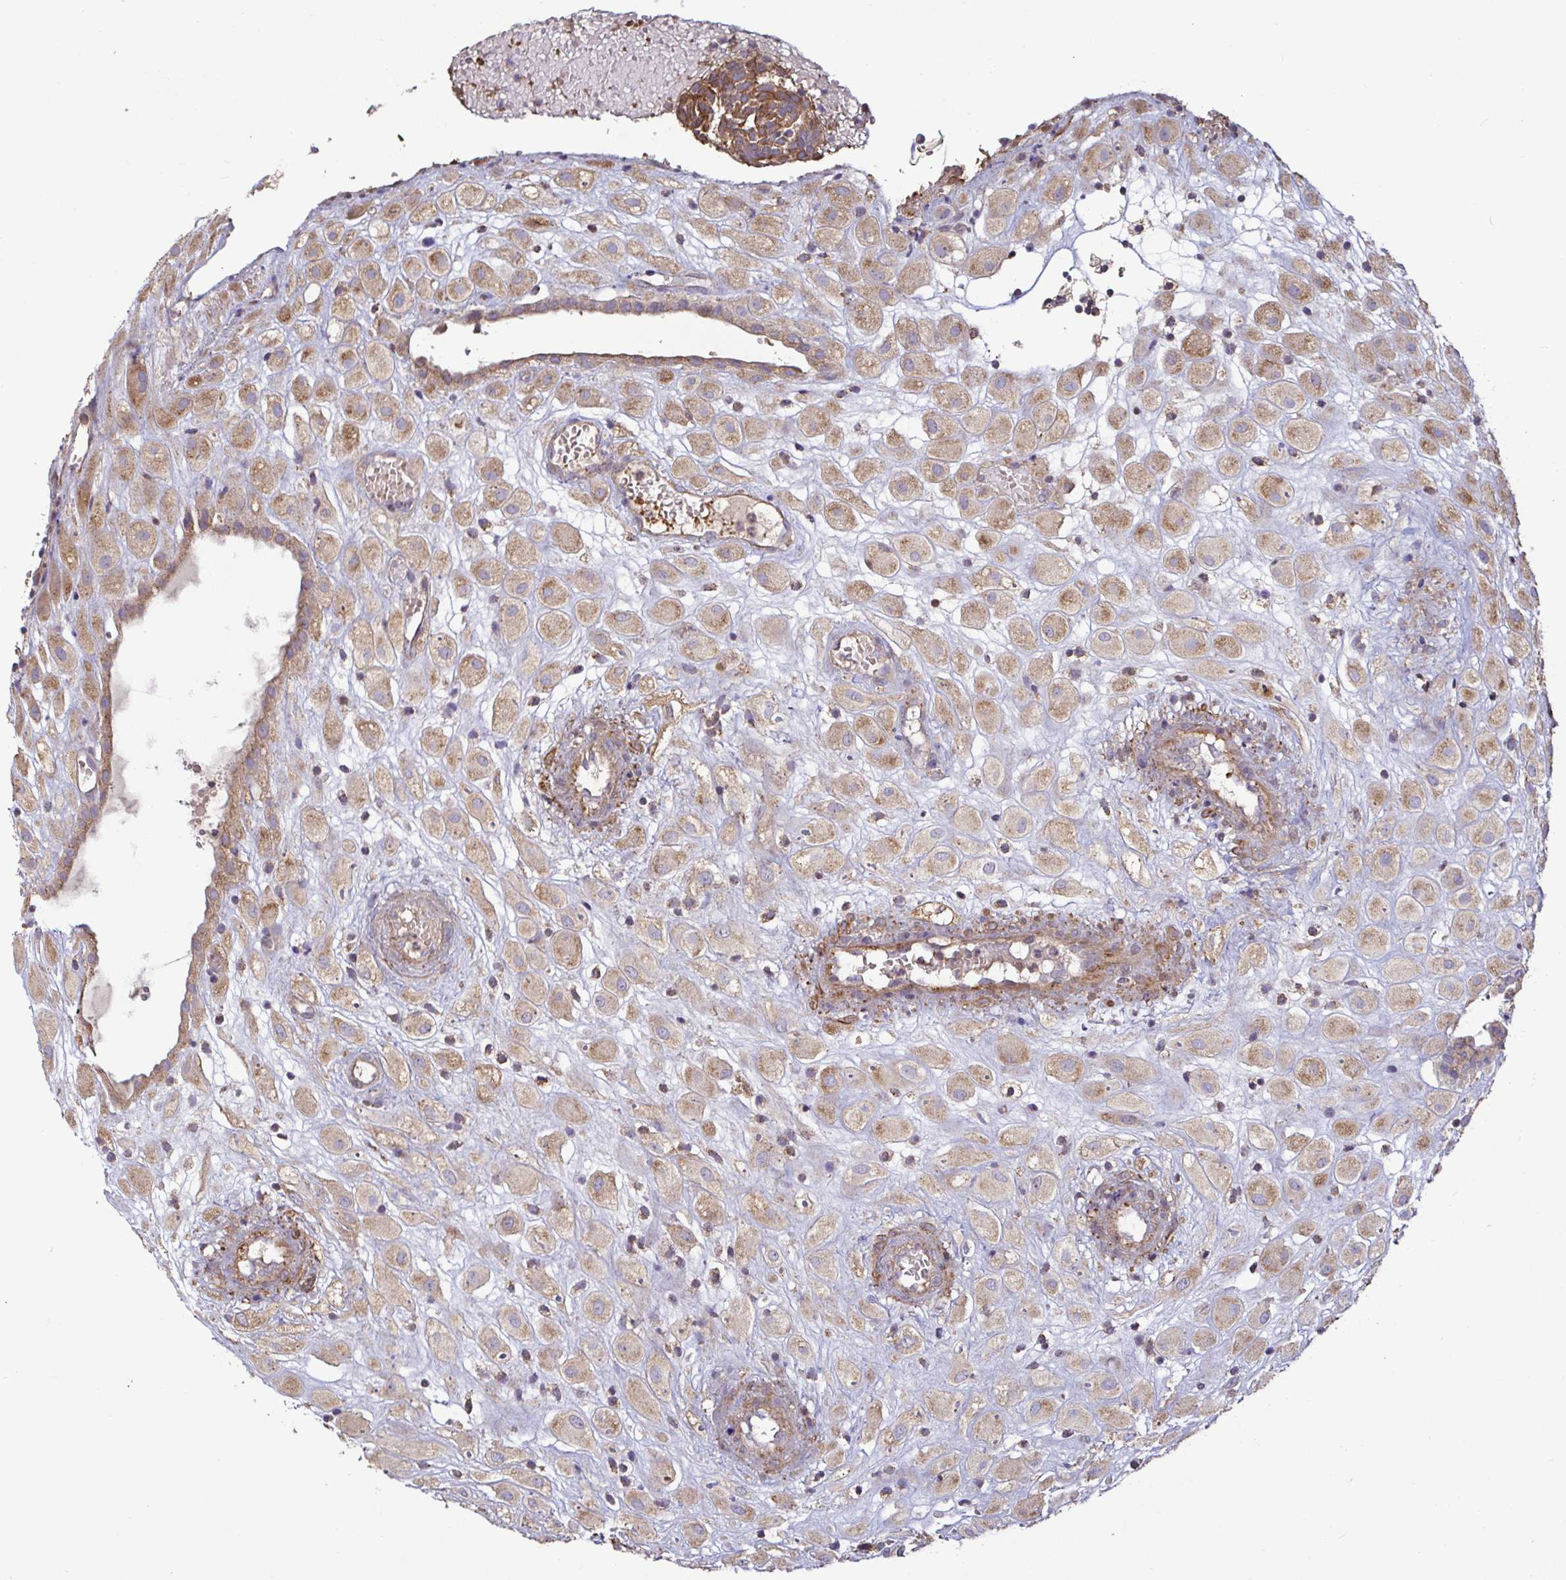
{"staining": {"intensity": "weak", "quantity": ">75%", "location": "cytoplasmic/membranous"}, "tissue": "placenta", "cell_type": "Decidual cells", "image_type": "normal", "snomed": [{"axis": "morphology", "description": "Normal tissue, NOS"}, {"axis": "topography", "description": "Placenta"}], "caption": "Decidual cells display weak cytoplasmic/membranous staining in approximately >75% of cells in benign placenta. (Stains: DAB in brown, nuclei in blue, Microscopy: brightfield microscopy at high magnification).", "gene": "SPRY1", "patient": {"sex": "female", "age": 24}}